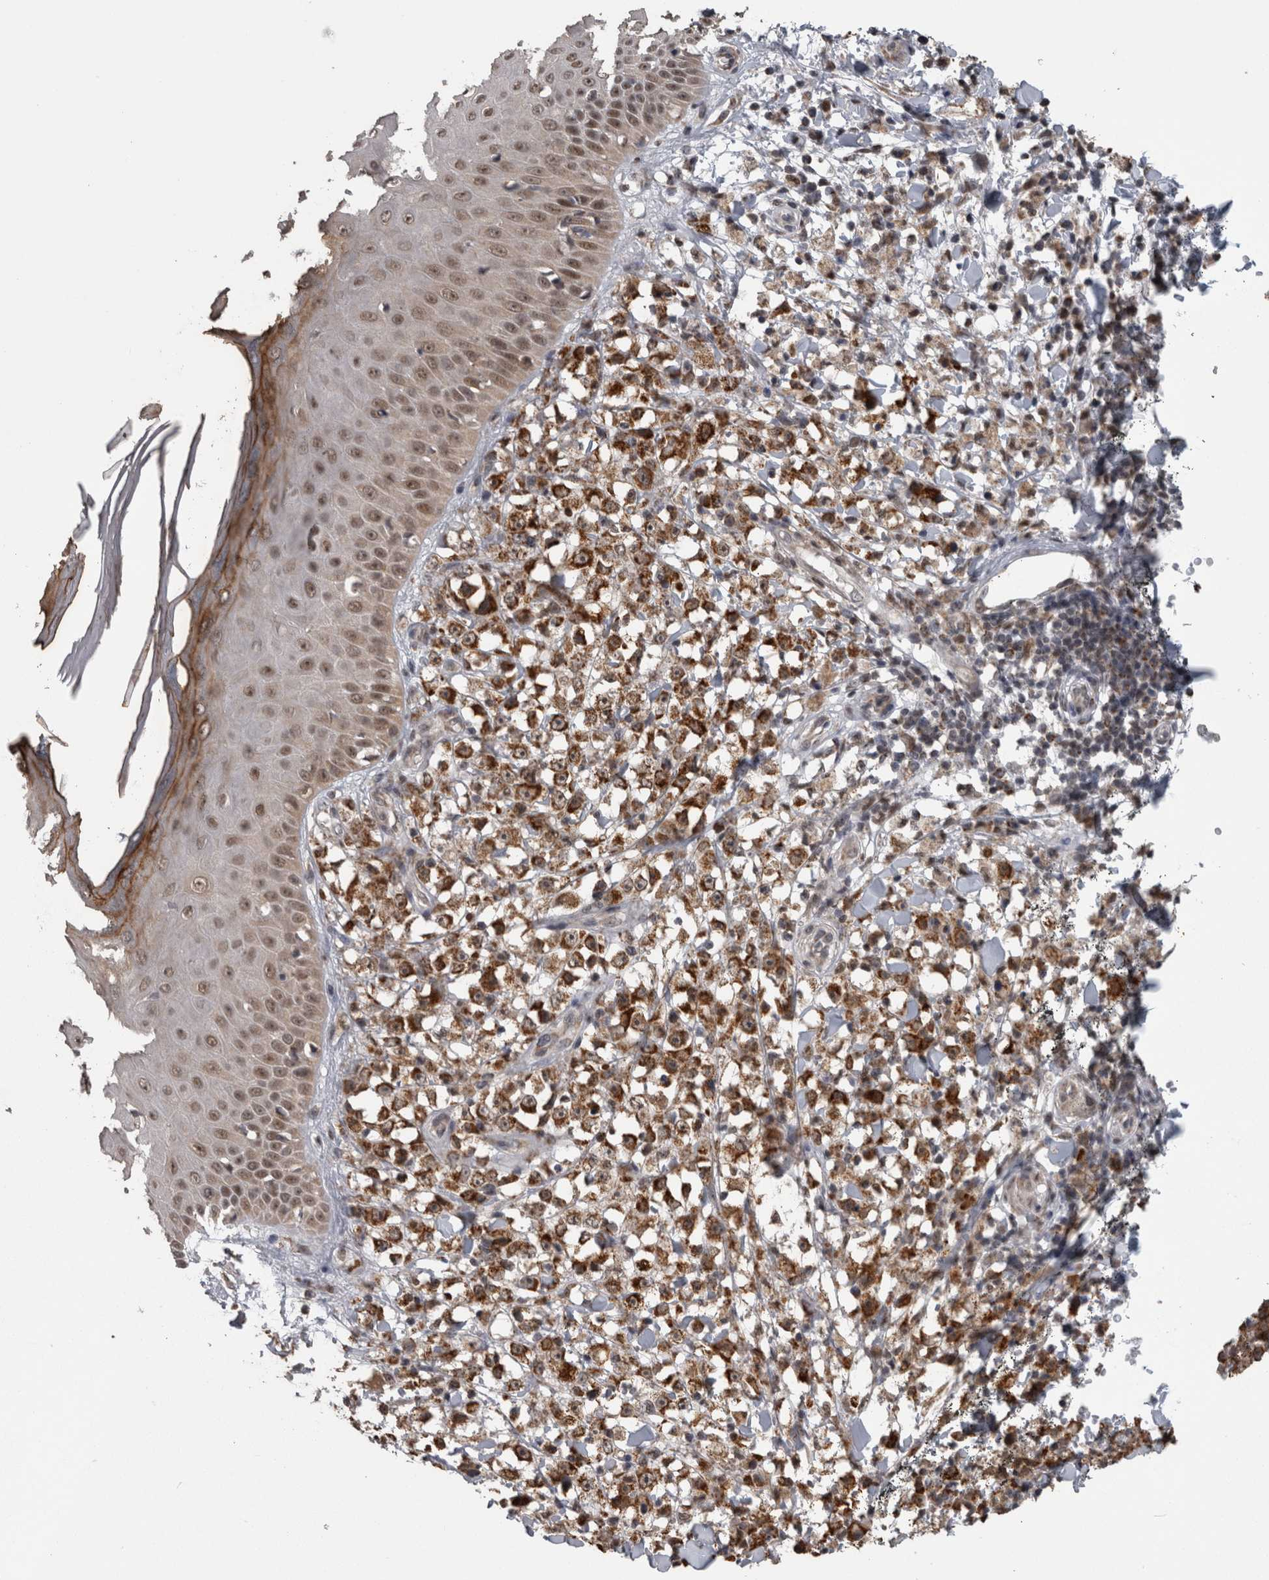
{"staining": {"intensity": "strong", "quantity": ">75%", "location": "cytoplasmic/membranous"}, "tissue": "melanoma", "cell_type": "Tumor cells", "image_type": "cancer", "snomed": [{"axis": "morphology", "description": "Malignant melanoma, NOS"}, {"axis": "topography", "description": "Skin"}], "caption": "Immunohistochemistry (IHC) of melanoma displays high levels of strong cytoplasmic/membranous positivity in approximately >75% of tumor cells.", "gene": "OR2K2", "patient": {"sex": "female", "age": 82}}